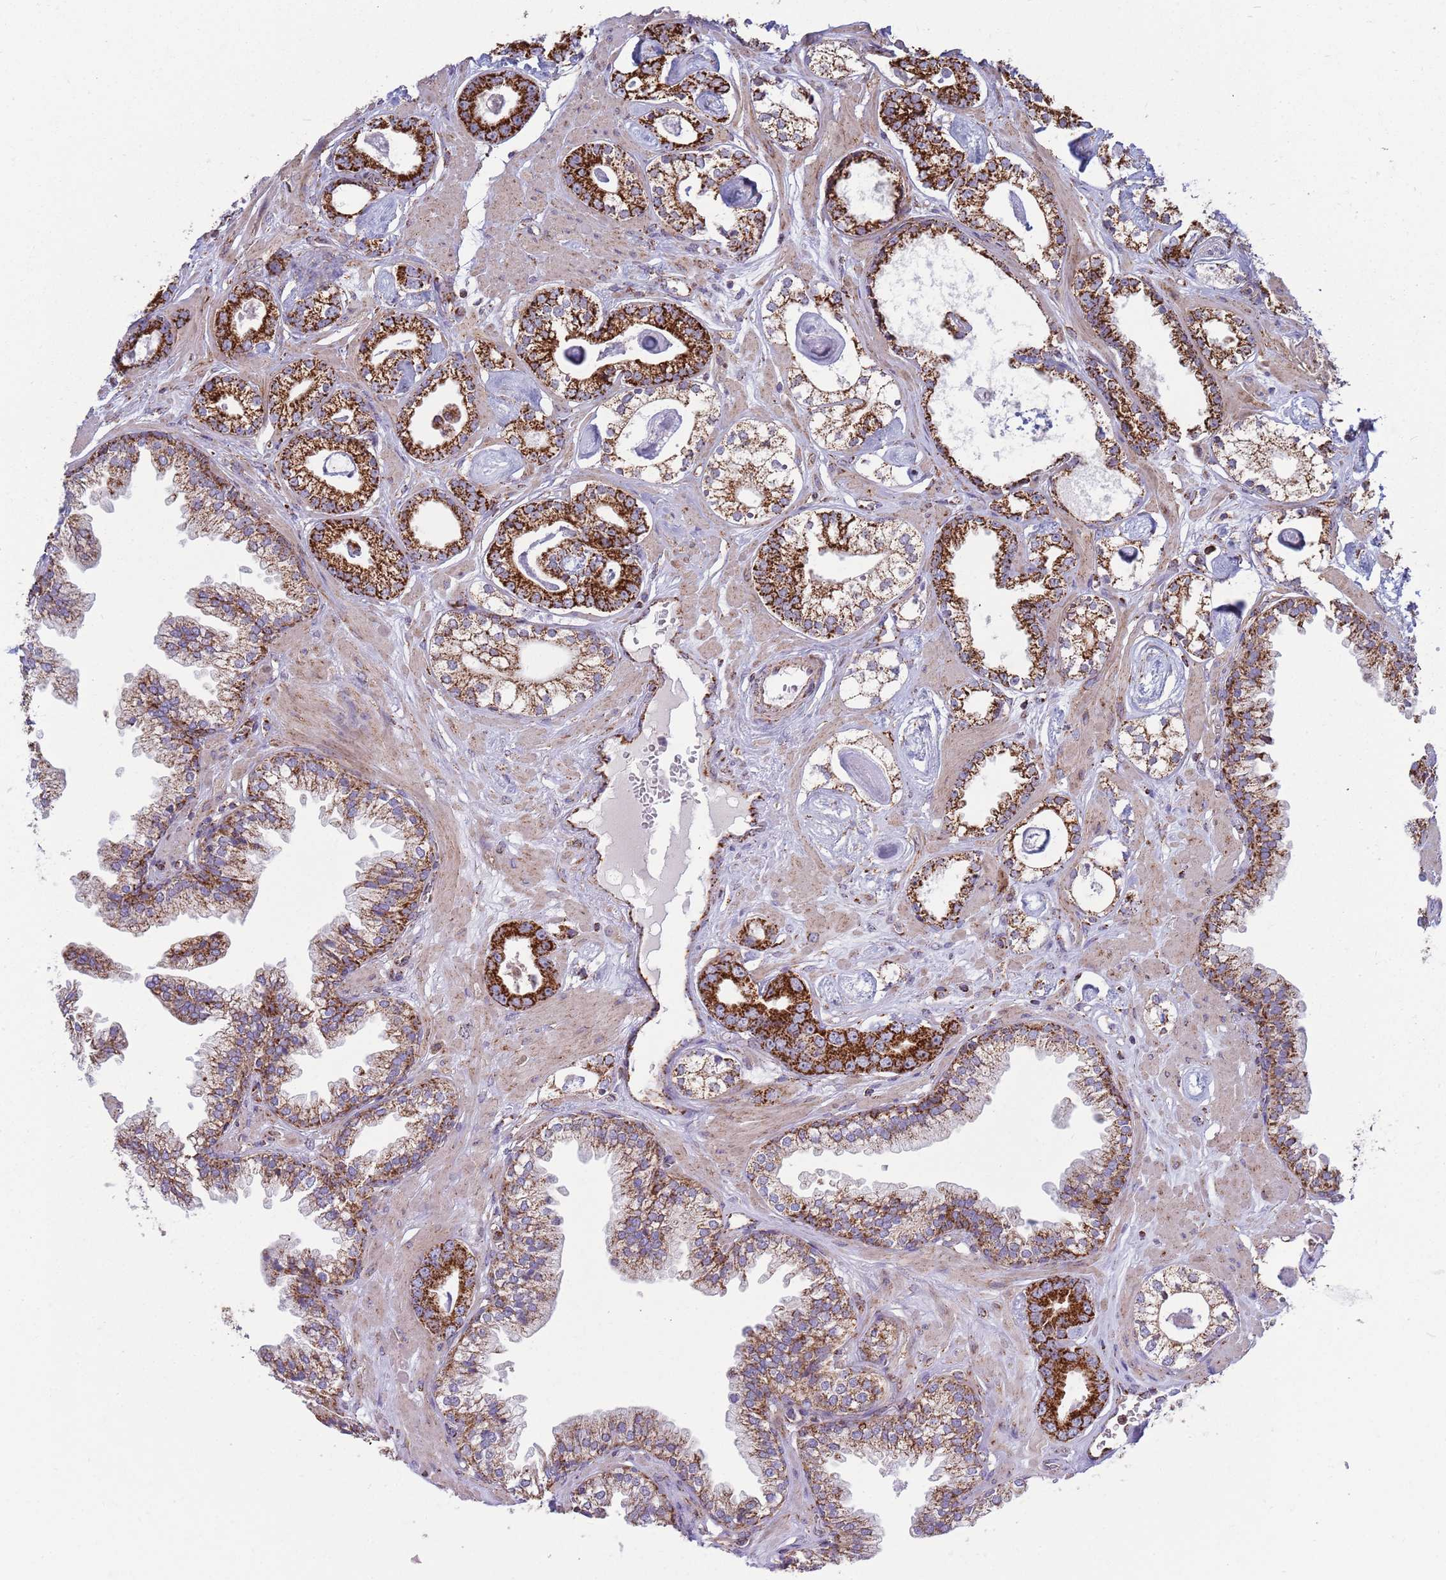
{"staining": {"intensity": "strong", "quantity": ">75%", "location": "cytoplasmic/membranous"}, "tissue": "prostate cancer", "cell_type": "Tumor cells", "image_type": "cancer", "snomed": [{"axis": "morphology", "description": "Adenocarcinoma, Low grade"}, {"axis": "topography", "description": "Prostate"}], "caption": "Approximately >75% of tumor cells in human prostate cancer (adenocarcinoma (low-grade)) reveal strong cytoplasmic/membranous protein positivity as visualized by brown immunohistochemical staining.", "gene": "VPS16", "patient": {"sex": "male", "age": 60}}